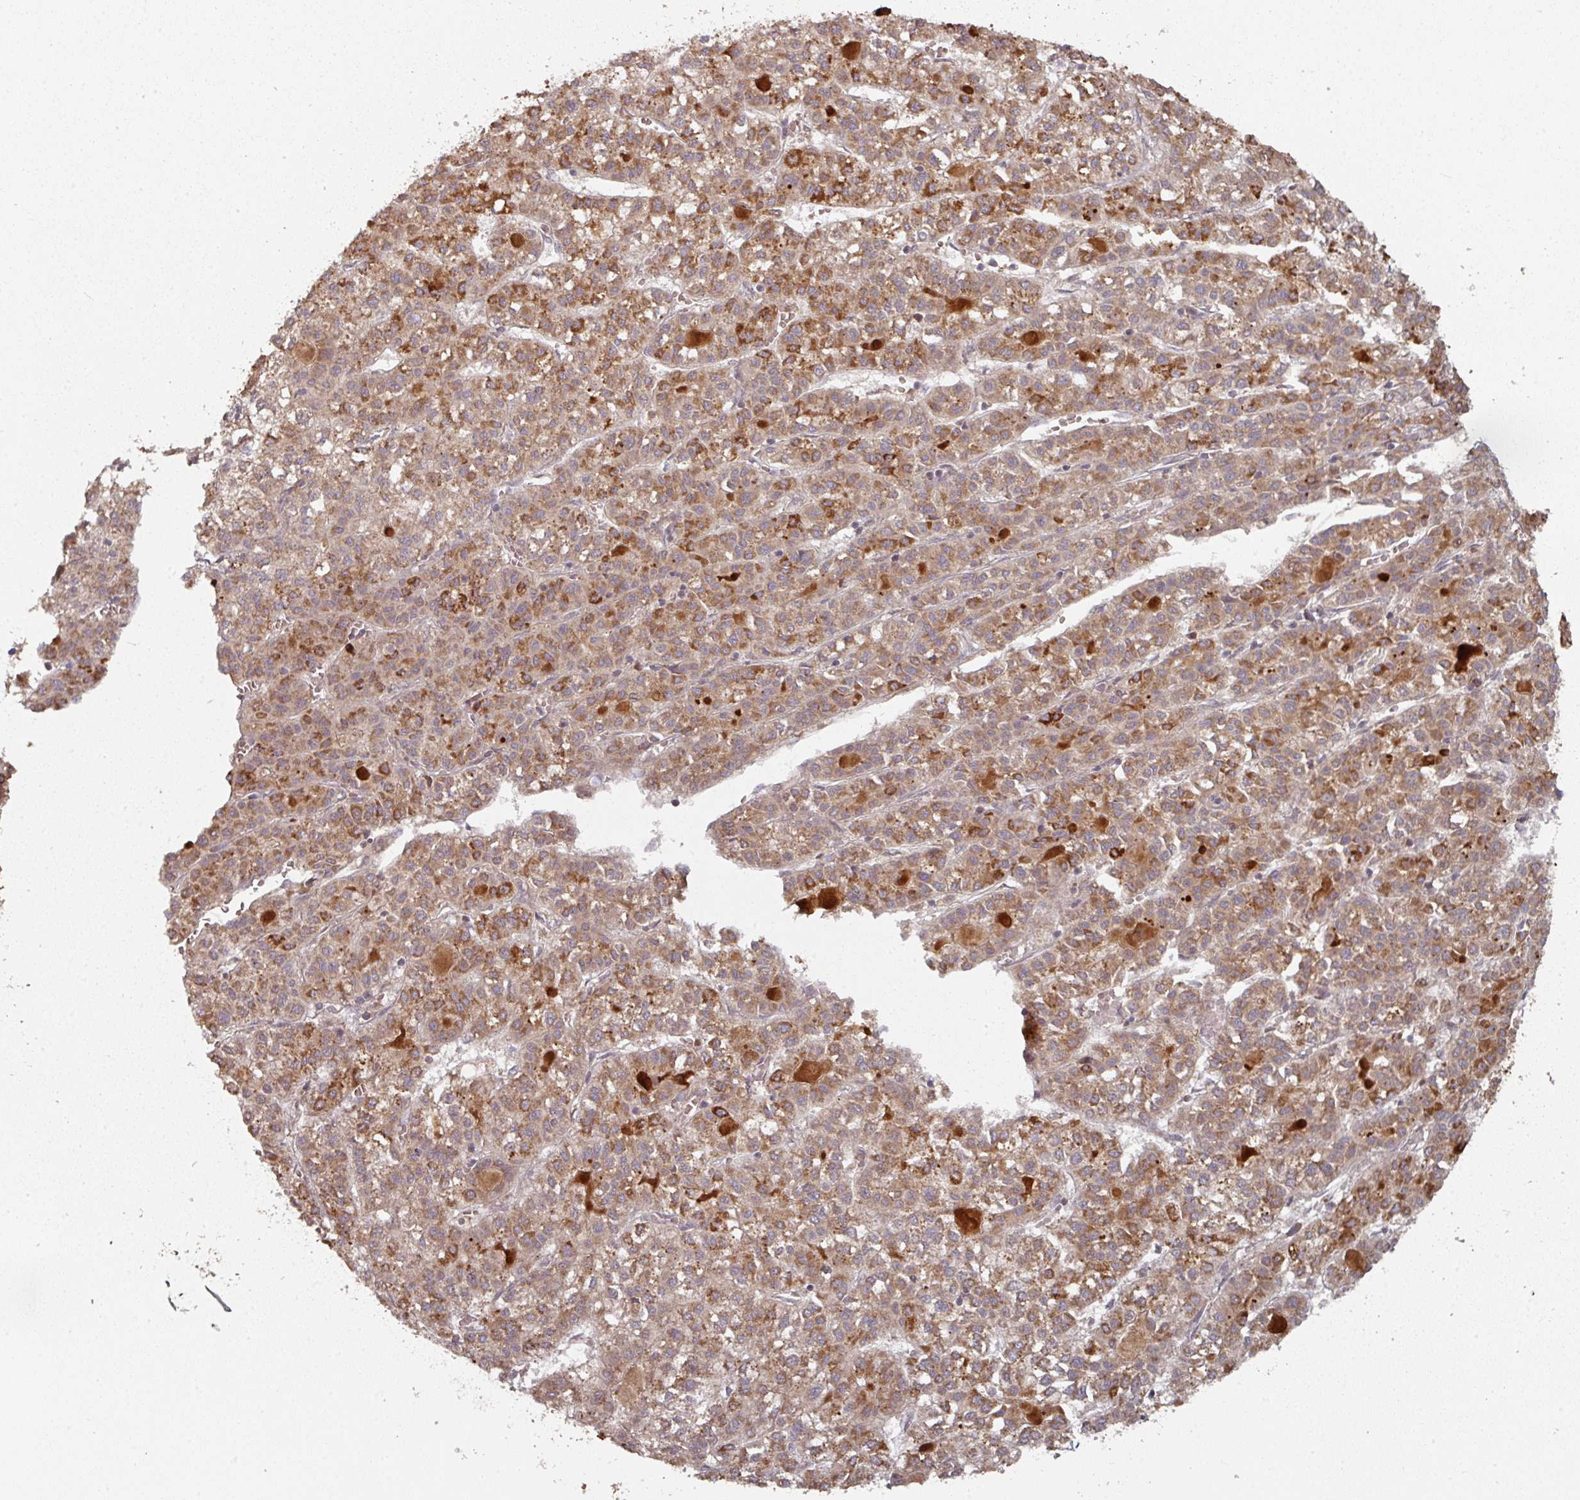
{"staining": {"intensity": "moderate", "quantity": ">75%", "location": "cytoplasmic/membranous"}, "tissue": "liver cancer", "cell_type": "Tumor cells", "image_type": "cancer", "snomed": [{"axis": "morphology", "description": "Carcinoma, Hepatocellular, NOS"}, {"axis": "topography", "description": "Liver"}], "caption": "A high-resolution histopathology image shows immunohistochemistry staining of liver cancer (hepatocellular carcinoma), which displays moderate cytoplasmic/membranous staining in approximately >75% of tumor cells.", "gene": "DNAJC7", "patient": {"sex": "female", "age": 43}}